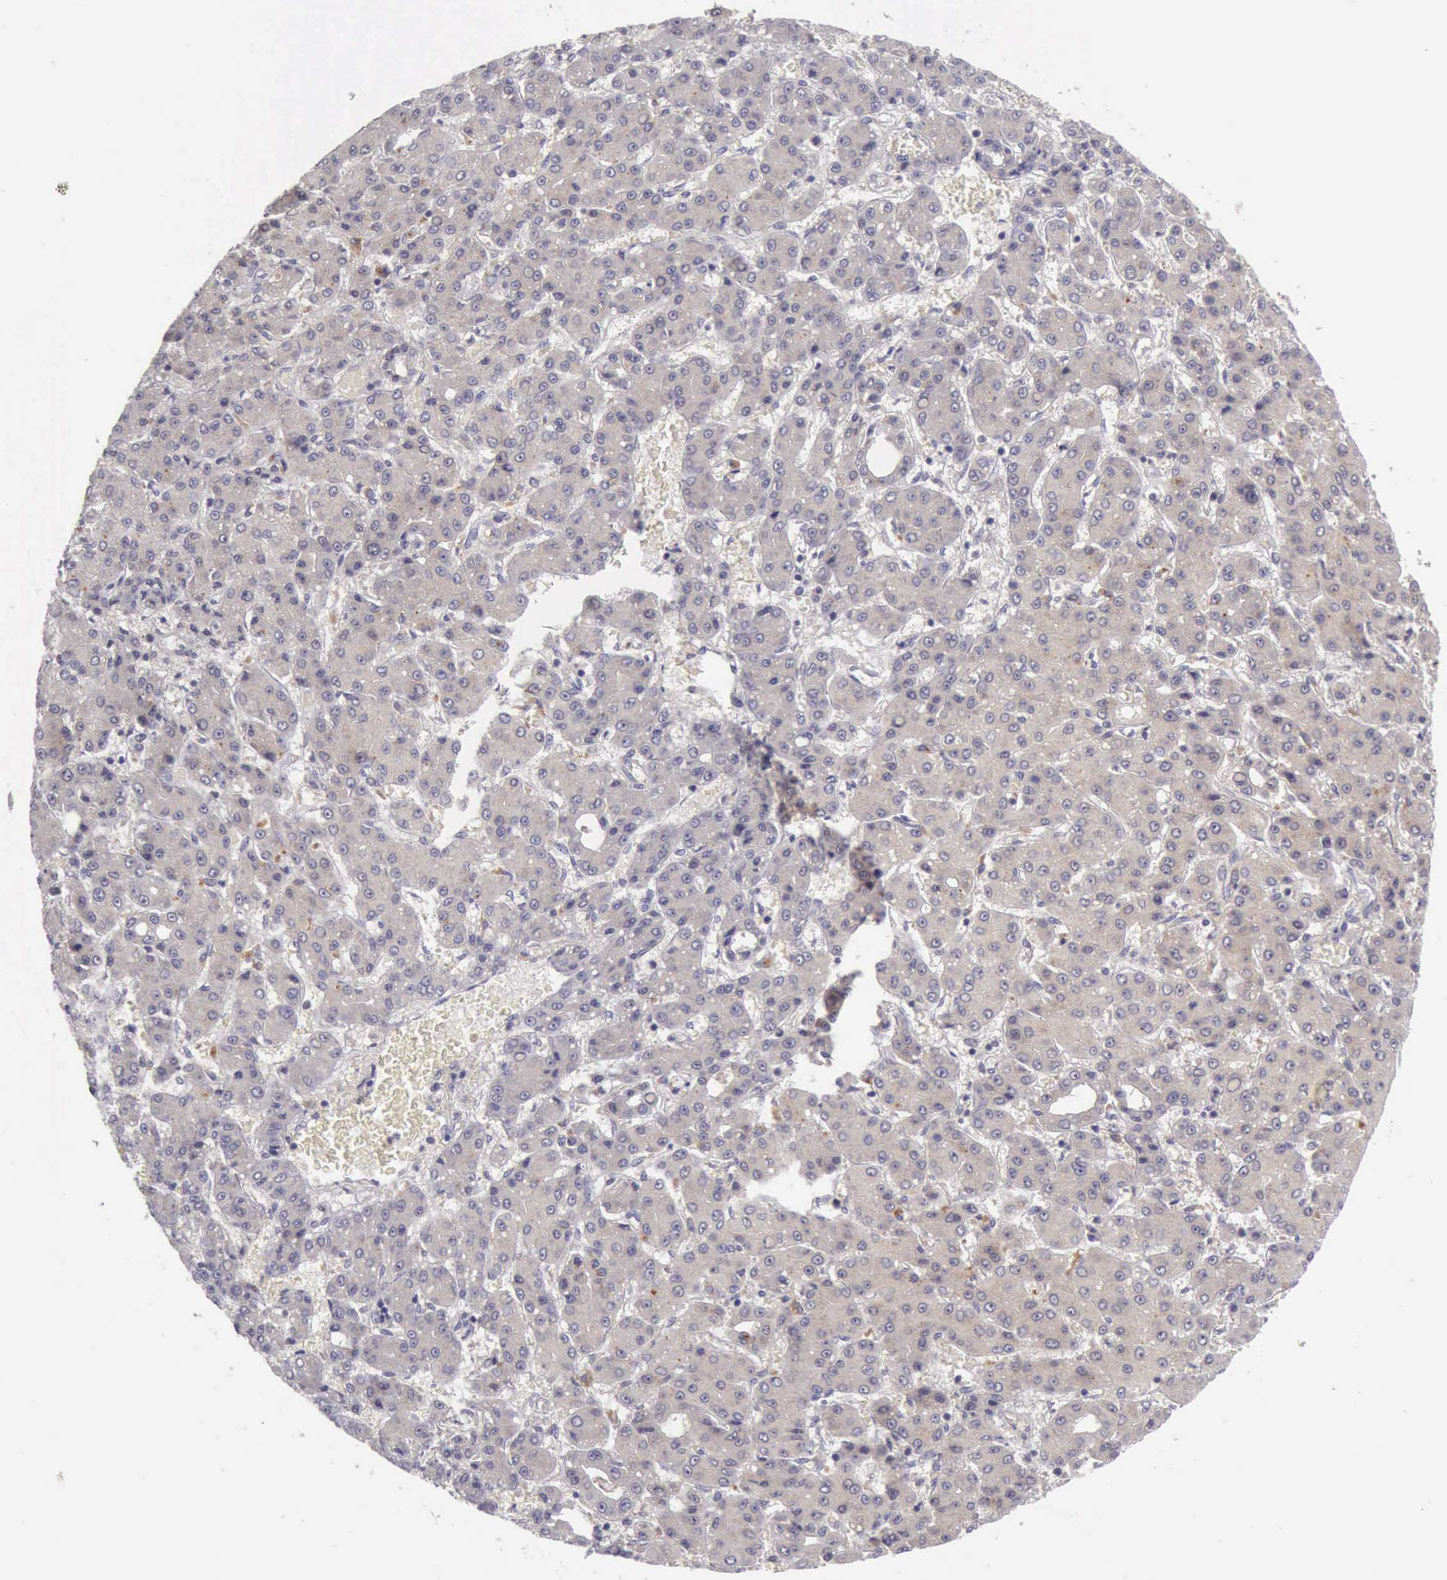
{"staining": {"intensity": "weak", "quantity": ">75%", "location": "cytoplasmic/membranous"}, "tissue": "liver cancer", "cell_type": "Tumor cells", "image_type": "cancer", "snomed": [{"axis": "morphology", "description": "Carcinoma, Hepatocellular, NOS"}, {"axis": "topography", "description": "Liver"}], "caption": "Brown immunohistochemical staining in human liver hepatocellular carcinoma demonstrates weak cytoplasmic/membranous positivity in approximately >75% of tumor cells.", "gene": "ARNT2", "patient": {"sex": "male", "age": 69}}